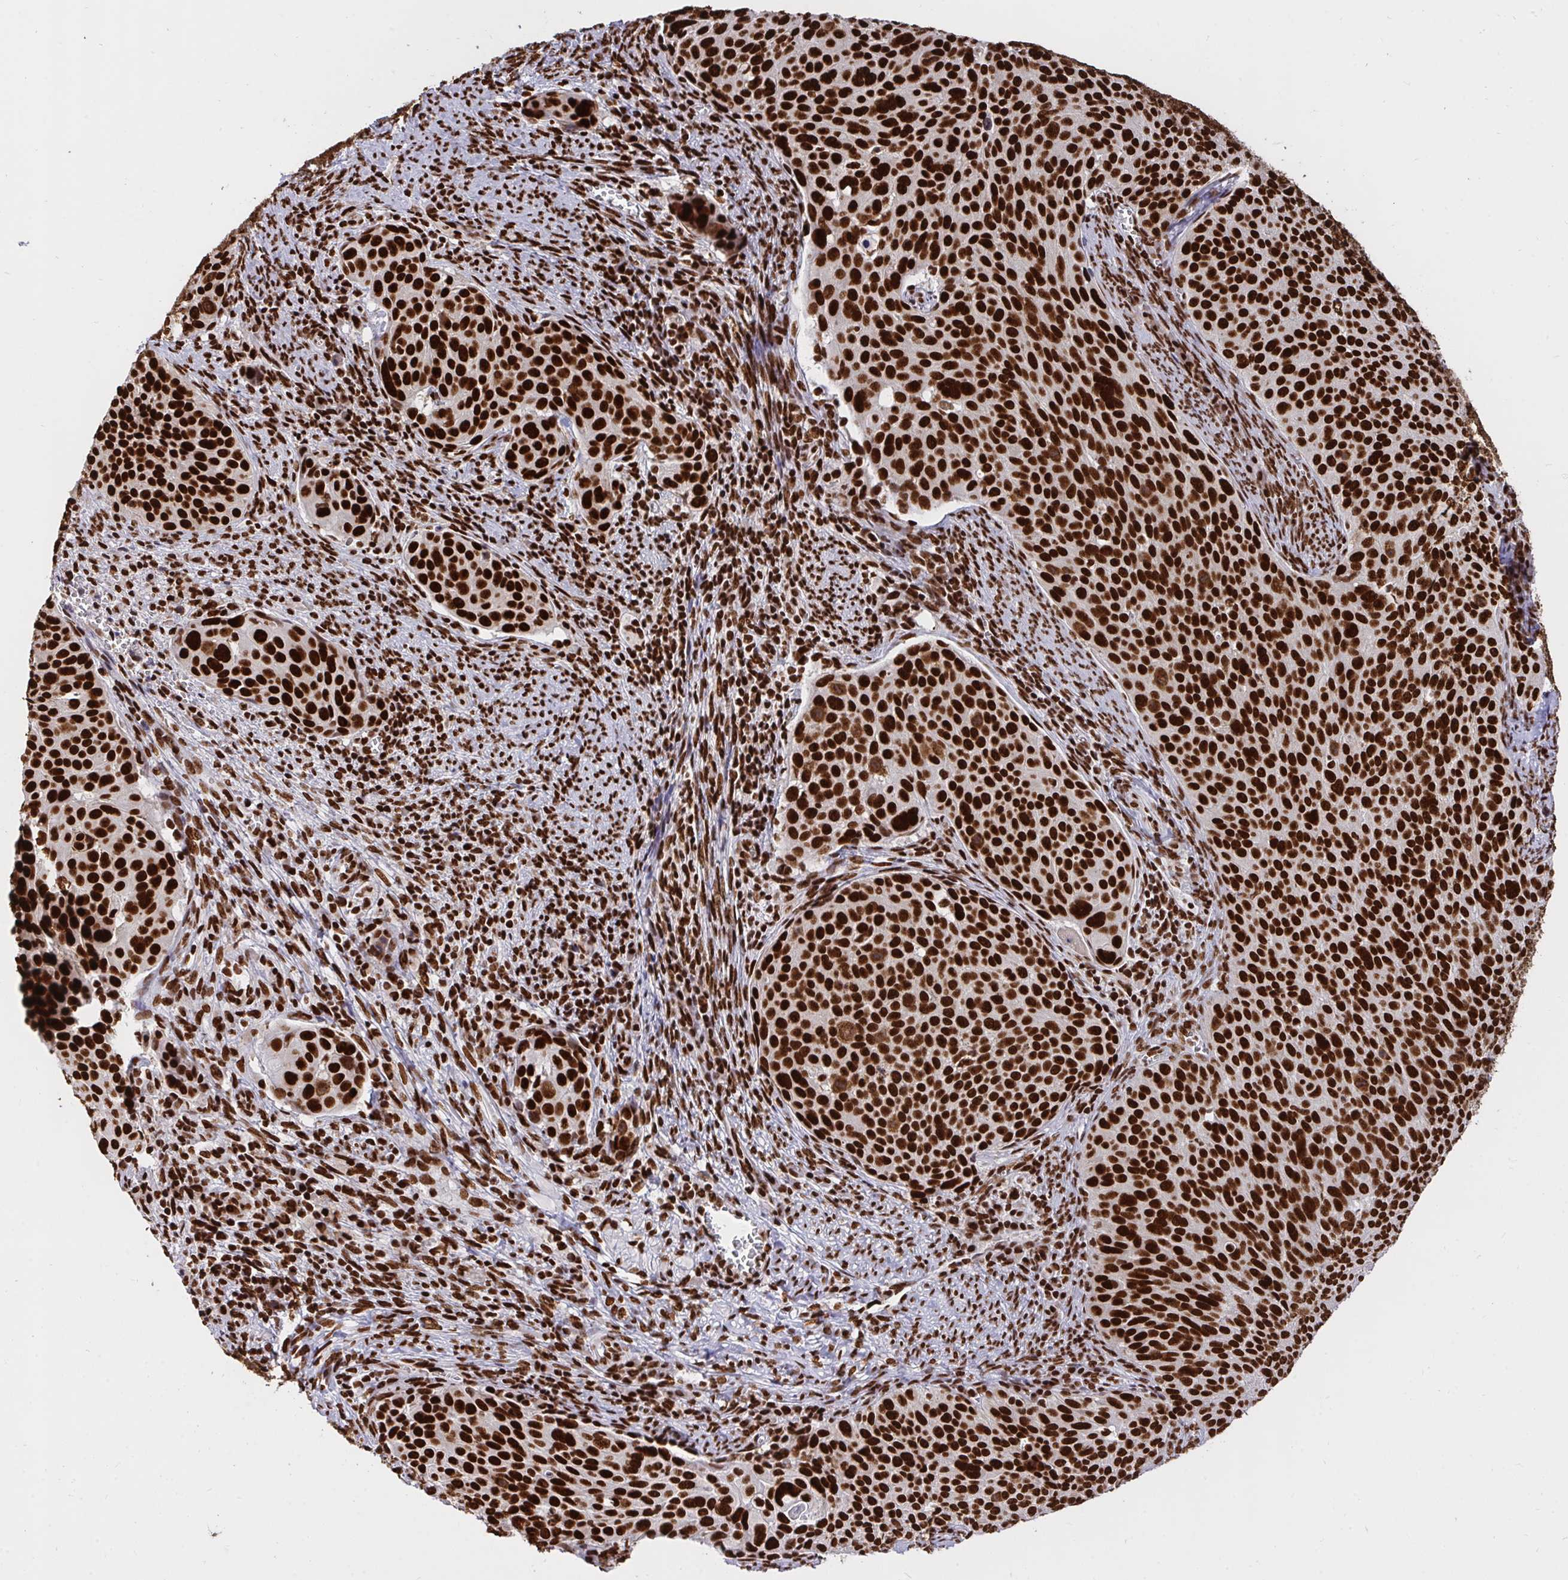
{"staining": {"intensity": "strong", "quantity": ">75%", "location": "nuclear"}, "tissue": "cervical cancer", "cell_type": "Tumor cells", "image_type": "cancer", "snomed": [{"axis": "morphology", "description": "Squamous cell carcinoma, NOS"}, {"axis": "topography", "description": "Cervix"}], "caption": "This photomicrograph exhibits immunohistochemistry (IHC) staining of human cervical cancer, with high strong nuclear expression in approximately >75% of tumor cells.", "gene": "HNRNPL", "patient": {"sex": "female", "age": 39}}